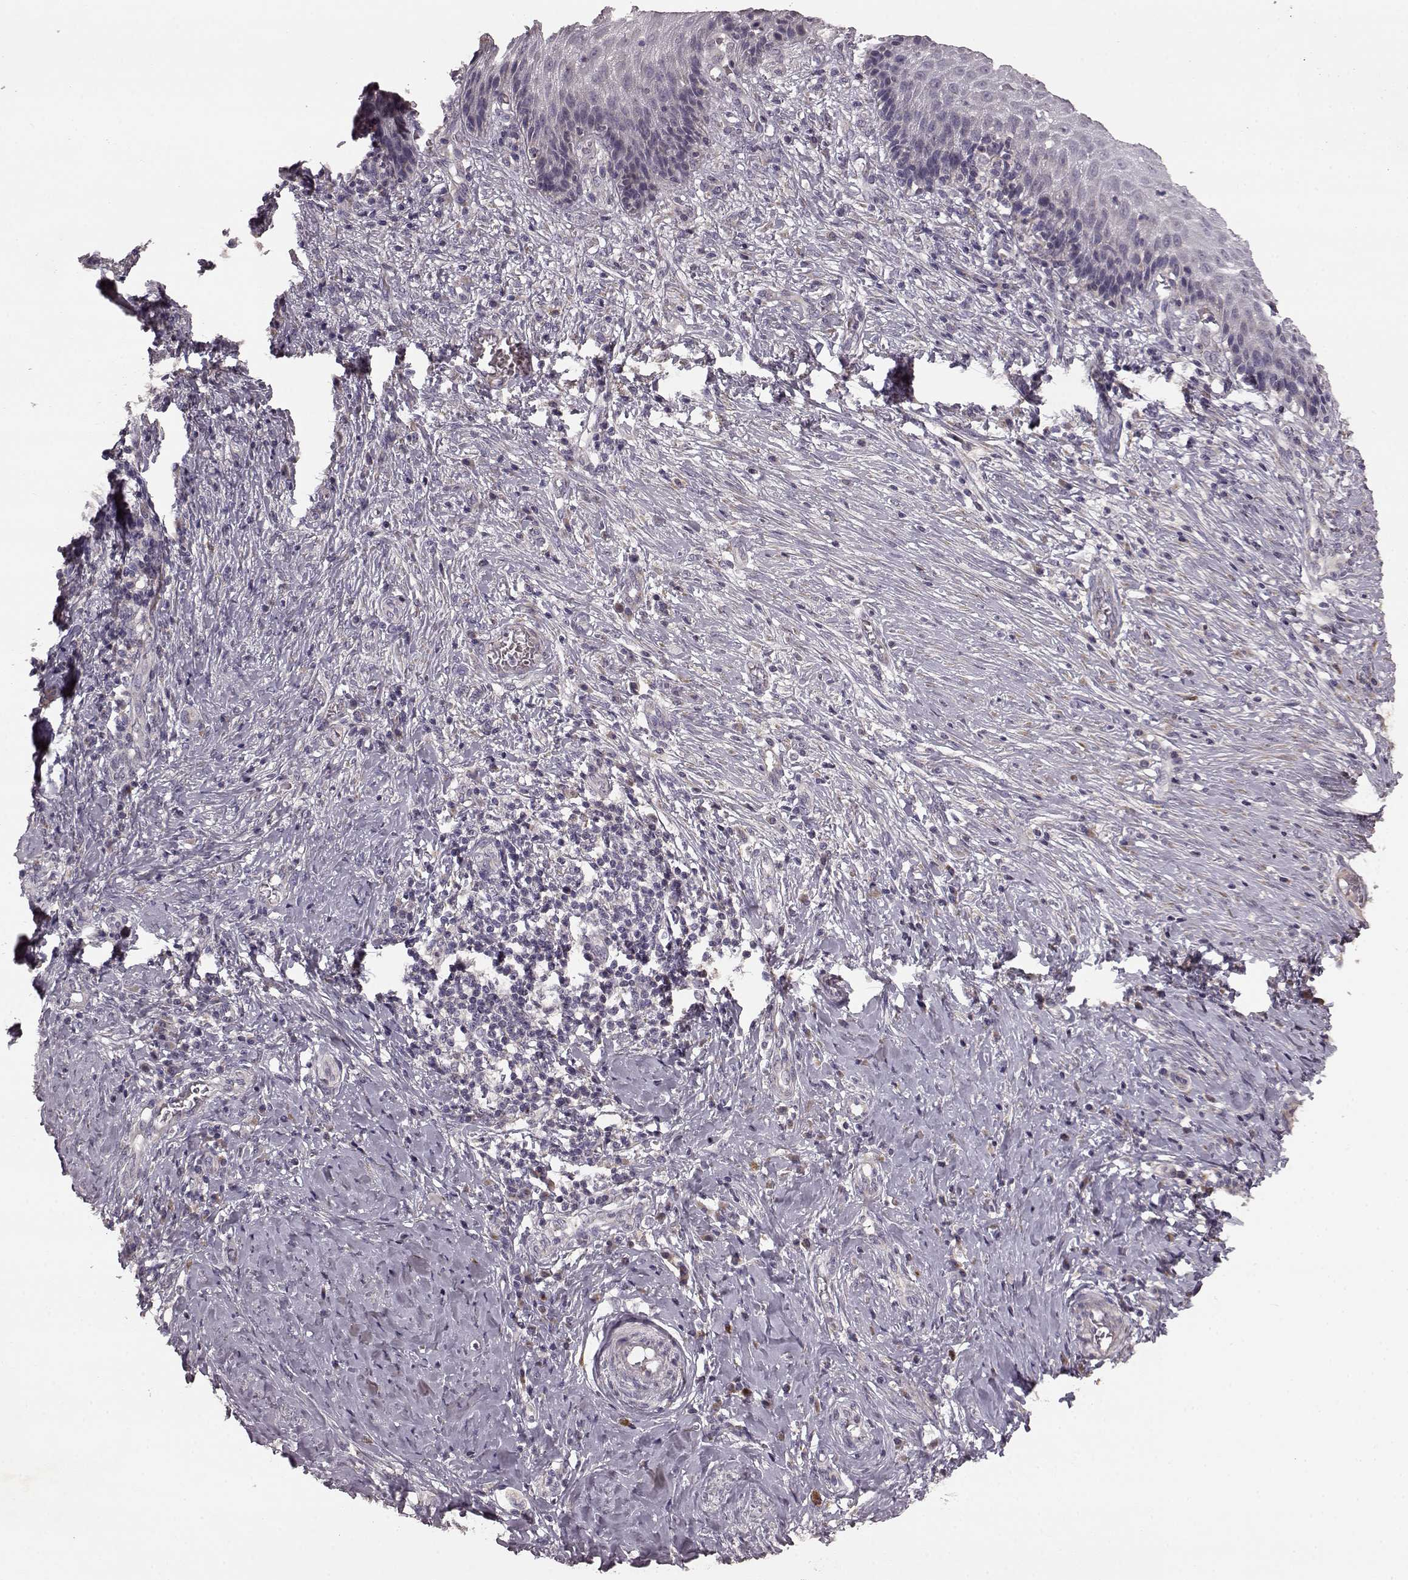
{"staining": {"intensity": "negative", "quantity": "none", "location": "none"}, "tissue": "cervical cancer", "cell_type": "Tumor cells", "image_type": "cancer", "snomed": [{"axis": "morphology", "description": "Squamous cell carcinoma, NOS"}, {"axis": "topography", "description": "Cervix"}], "caption": "Cervical squamous cell carcinoma was stained to show a protein in brown. There is no significant positivity in tumor cells. (IHC, brightfield microscopy, high magnification).", "gene": "SLC52A3", "patient": {"sex": "female", "age": 46}}